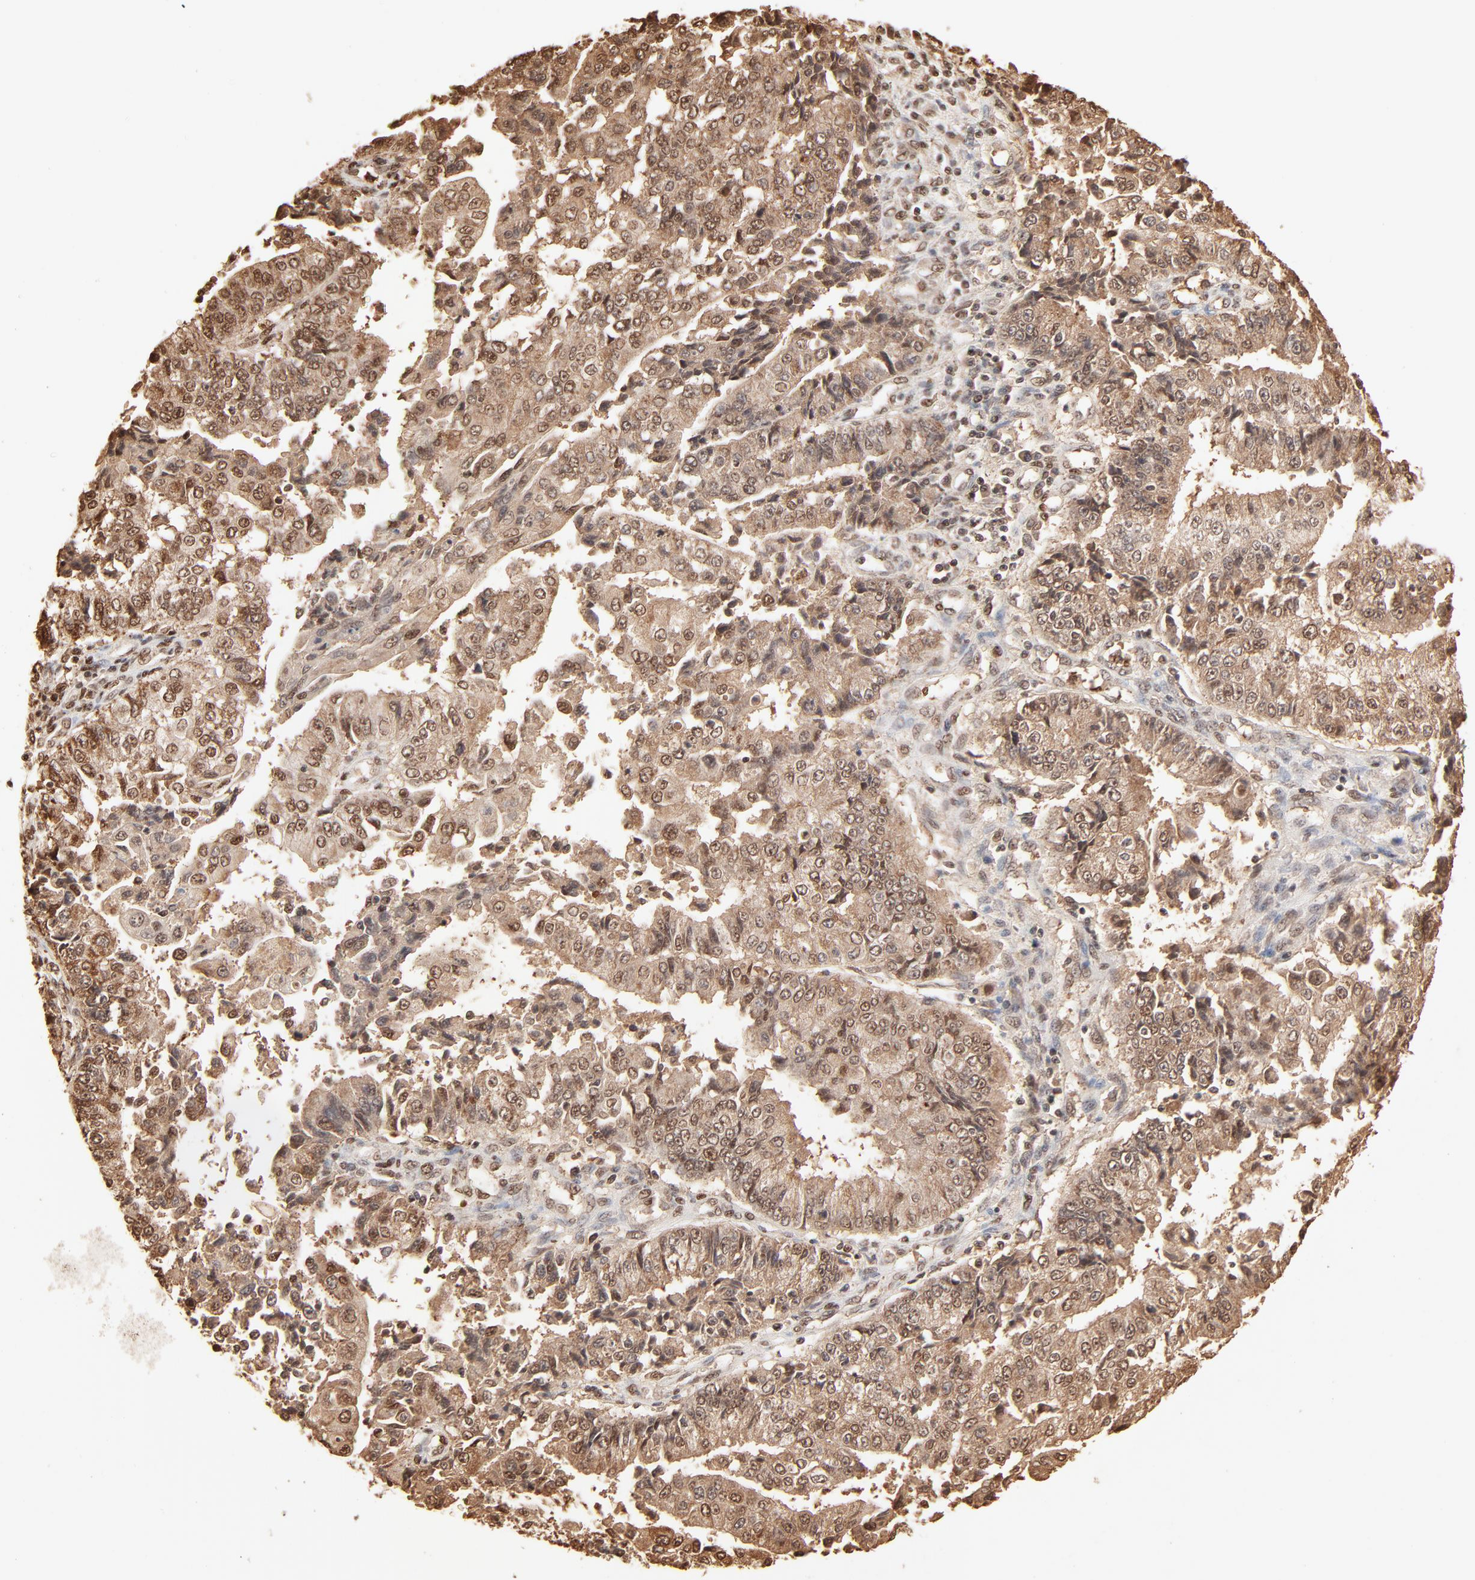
{"staining": {"intensity": "moderate", "quantity": ">75%", "location": "cytoplasmic/membranous,nuclear"}, "tissue": "endometrial cancer", "cell_type": "Tumor cells", "image_type": "cancer", "snomed": [{"axis": "morphology", "description": "Adenocarcinoma, NOS"}, {"axis": "topography", "description": "Endometrium"}], "caption": "DAB (3,3'-diaminobenzidine) immunohistochemical staining of human endometrial cancer (adenocarcinoma) exhibits moderate cytoplasmic/membranous and nuclear protein positivity in about >75% of tumor cells. (Brightfield microscopy of DAB IHC at high magnification).", "gene": "FAM50A", "patient": {"sex": "female", "age": 75}}